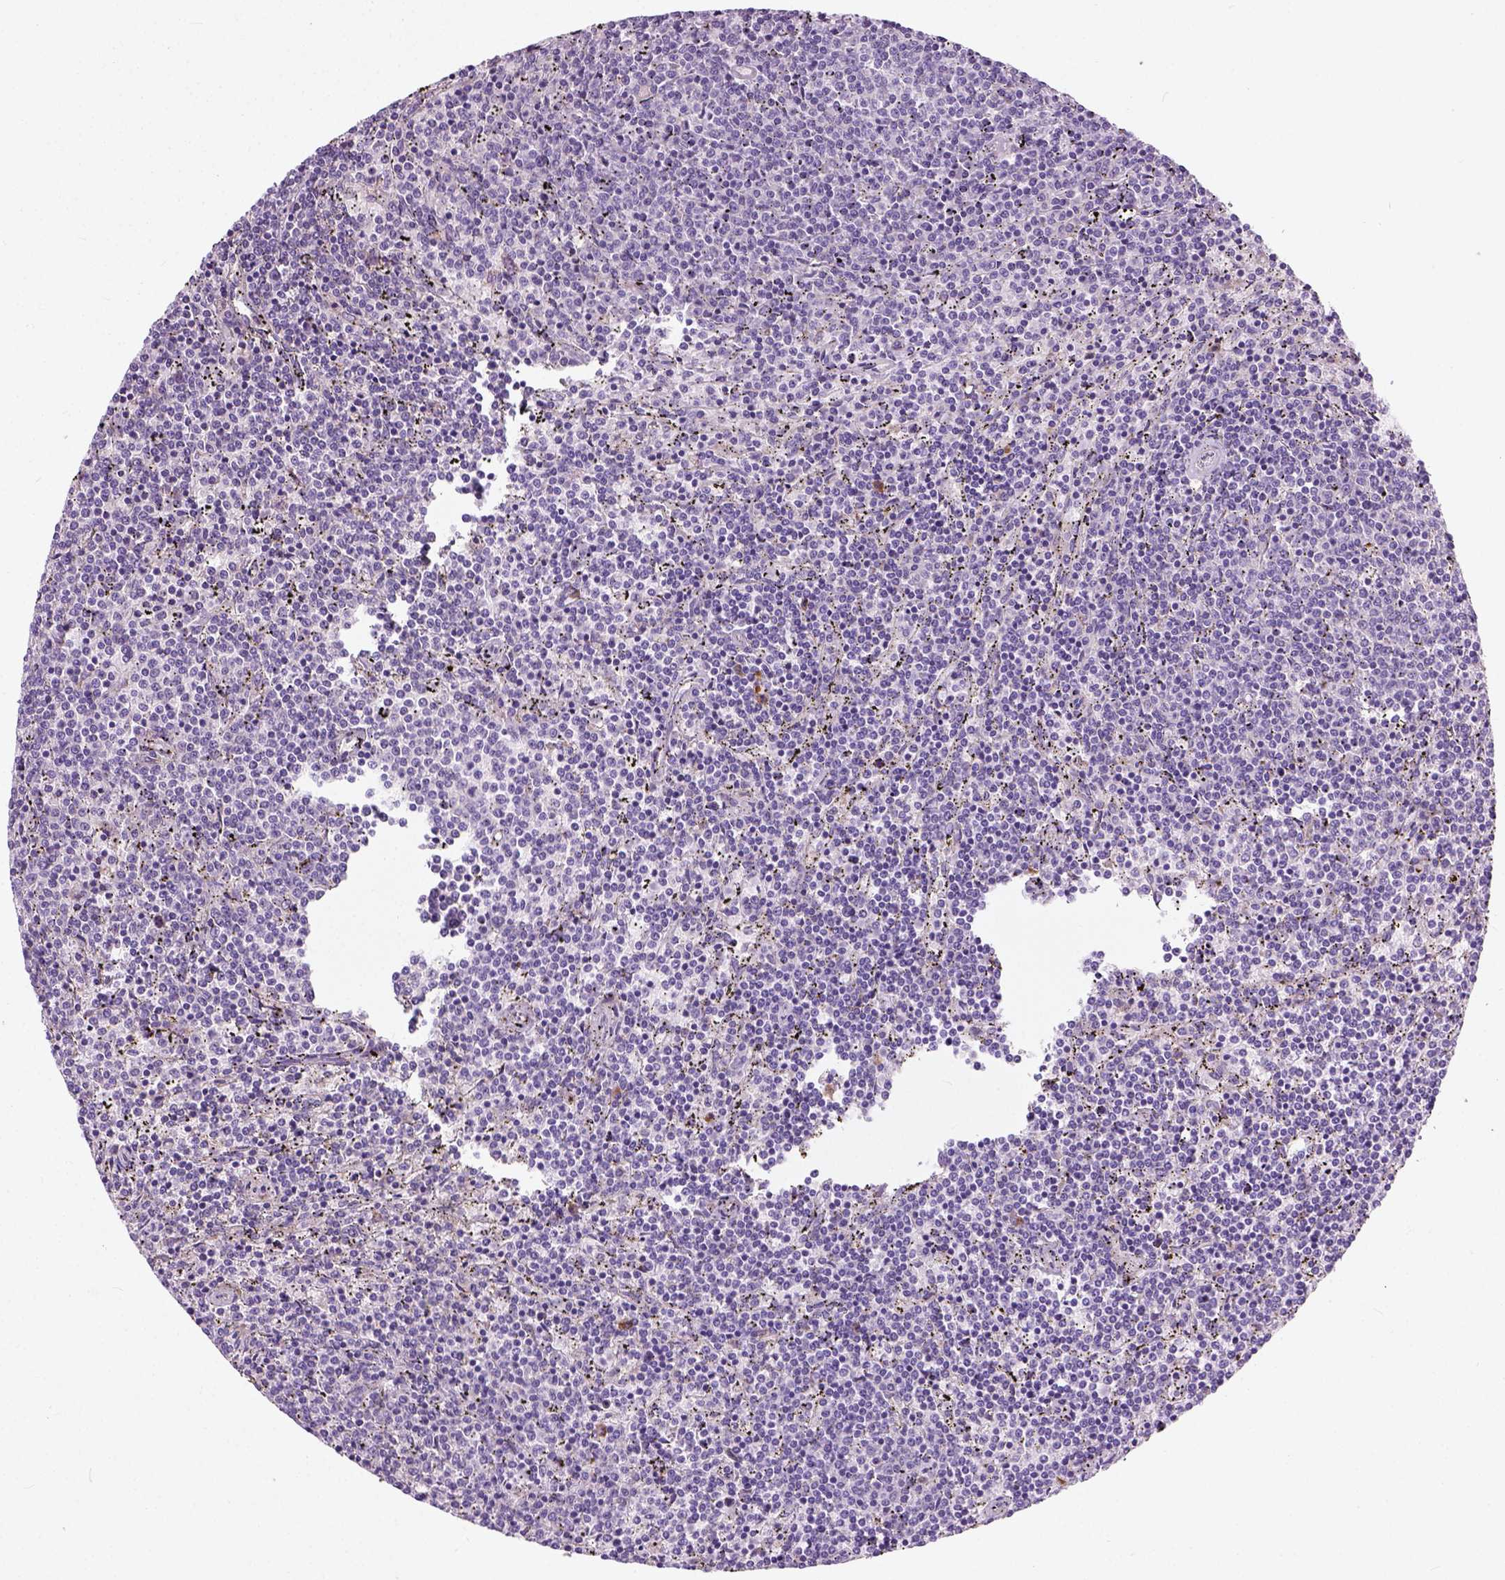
{"staining": {"intensity": "negative", "quantity": "none", "location": "none"}, "tissue": "lymphoma", "cell_type": "Tumor cells", "image_type": "cancer", "snomed": [{"axis": "morphology", "description": "Malignant lymphoma, non-Hodgkin's type, Low grade"}, {"axis": "topography", "description": "Spleen"}], "caption": "Malignant lymphoma, non-Hodgkin's type (low-grade) was stained to show a protein in brown. There is no significant positivity in tumor cells. Brightfield microscopy of immunohistochemistry (IHC) stained with DAB (brown) and hematoxylin (blue), captured at high magnification.", "gene": "TRIM72", "patient": {"sex": "female", "age": 50}}